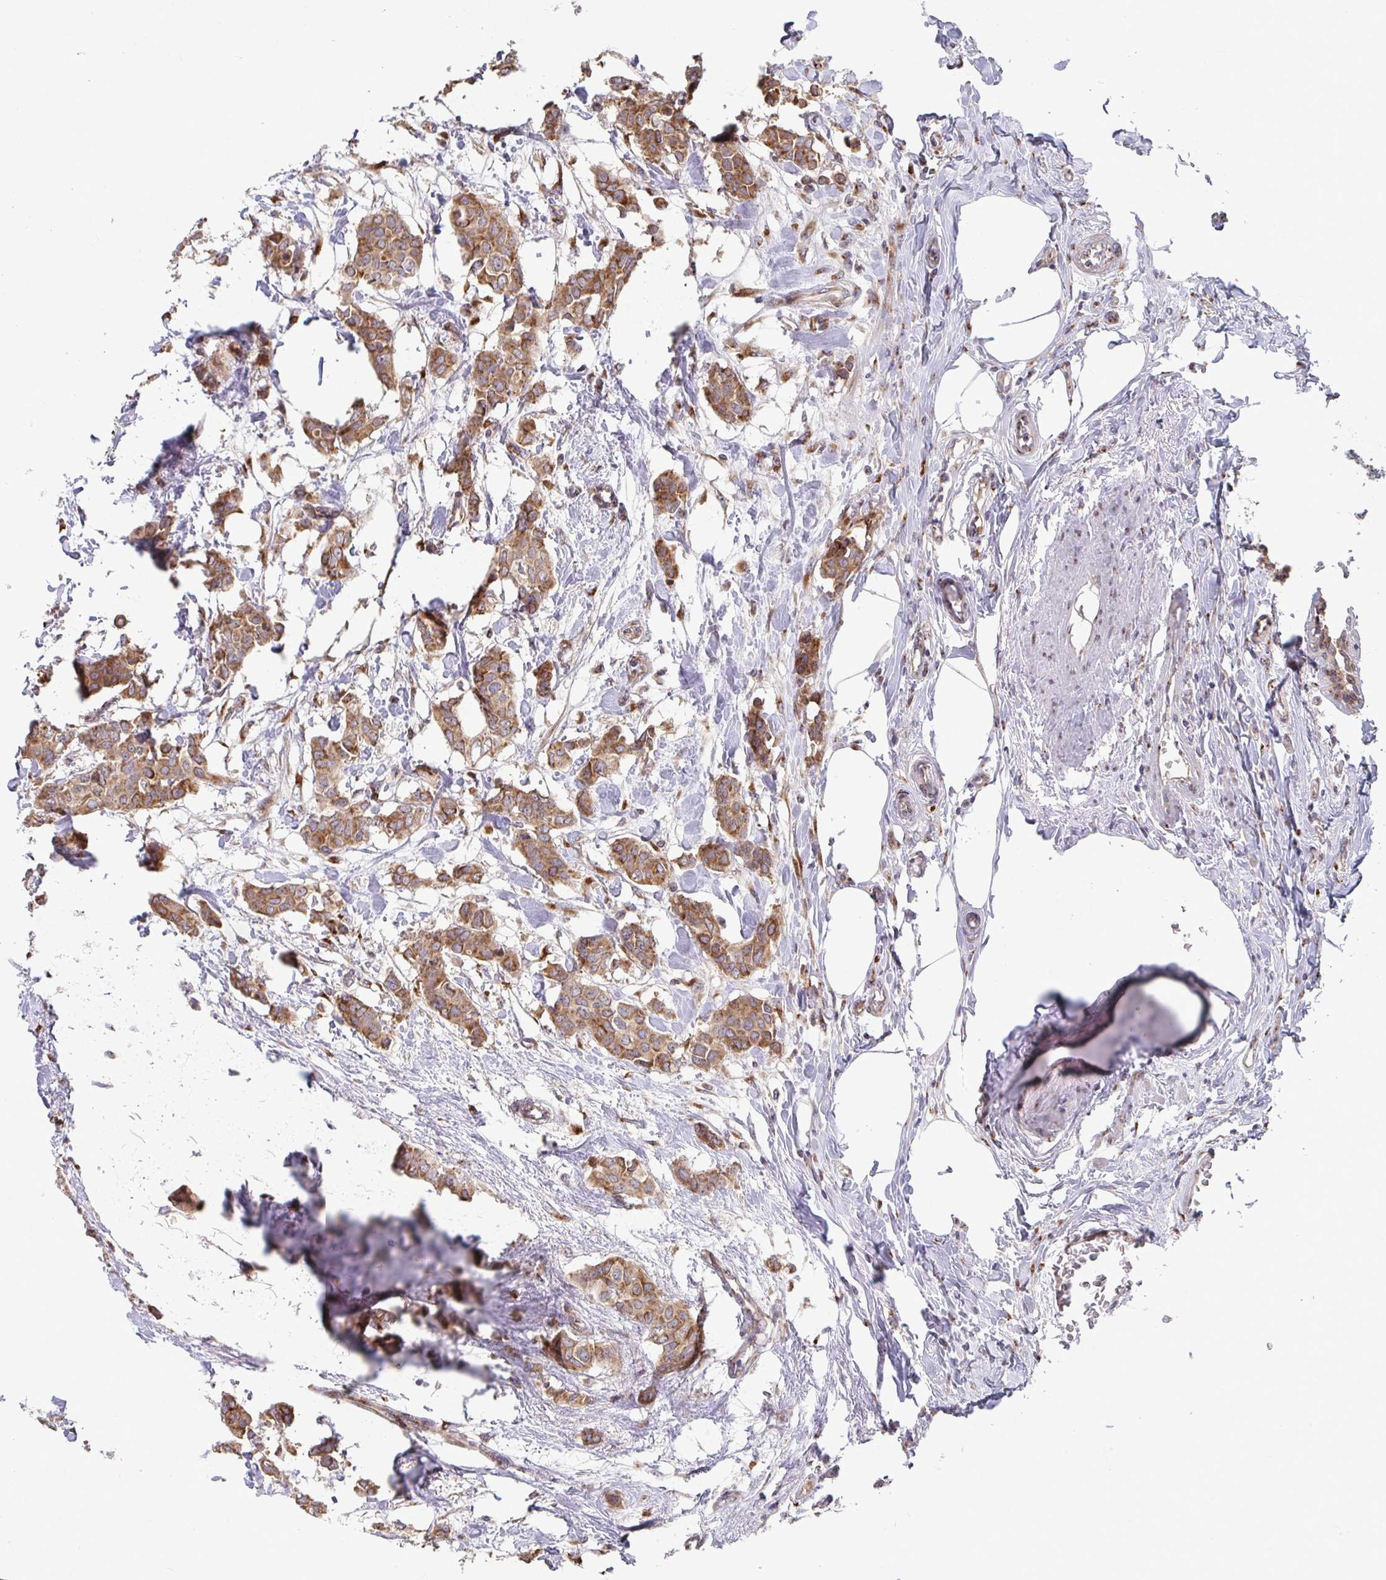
{"staining": {"intensity": "moderate", "quantity": ">75%", "location": "cytoplasmic/membranous"}, "tissue": "breast cancer", "cell_type": "Tumor cells", "image_type": "cancer", "snomed": [{"axis": "morphology", "description": "Duct carcinoma"}, {"axis": "topography", "description": "Breast"}], "caption": "Immunohistochemical staining of human intraductal carcinoma (breast) displays medium levels of moderate cytoplasmic/membranous protein expression in about >75% of tumor cells. (Stains: DAB (3,3'-diaminobenzidine) in brown, nuclei in blue, Microscopy: brightfield microscopy at high magnification).", "gene": "ATP5MJ", "patient": {"sex": "female", "age": 62}}